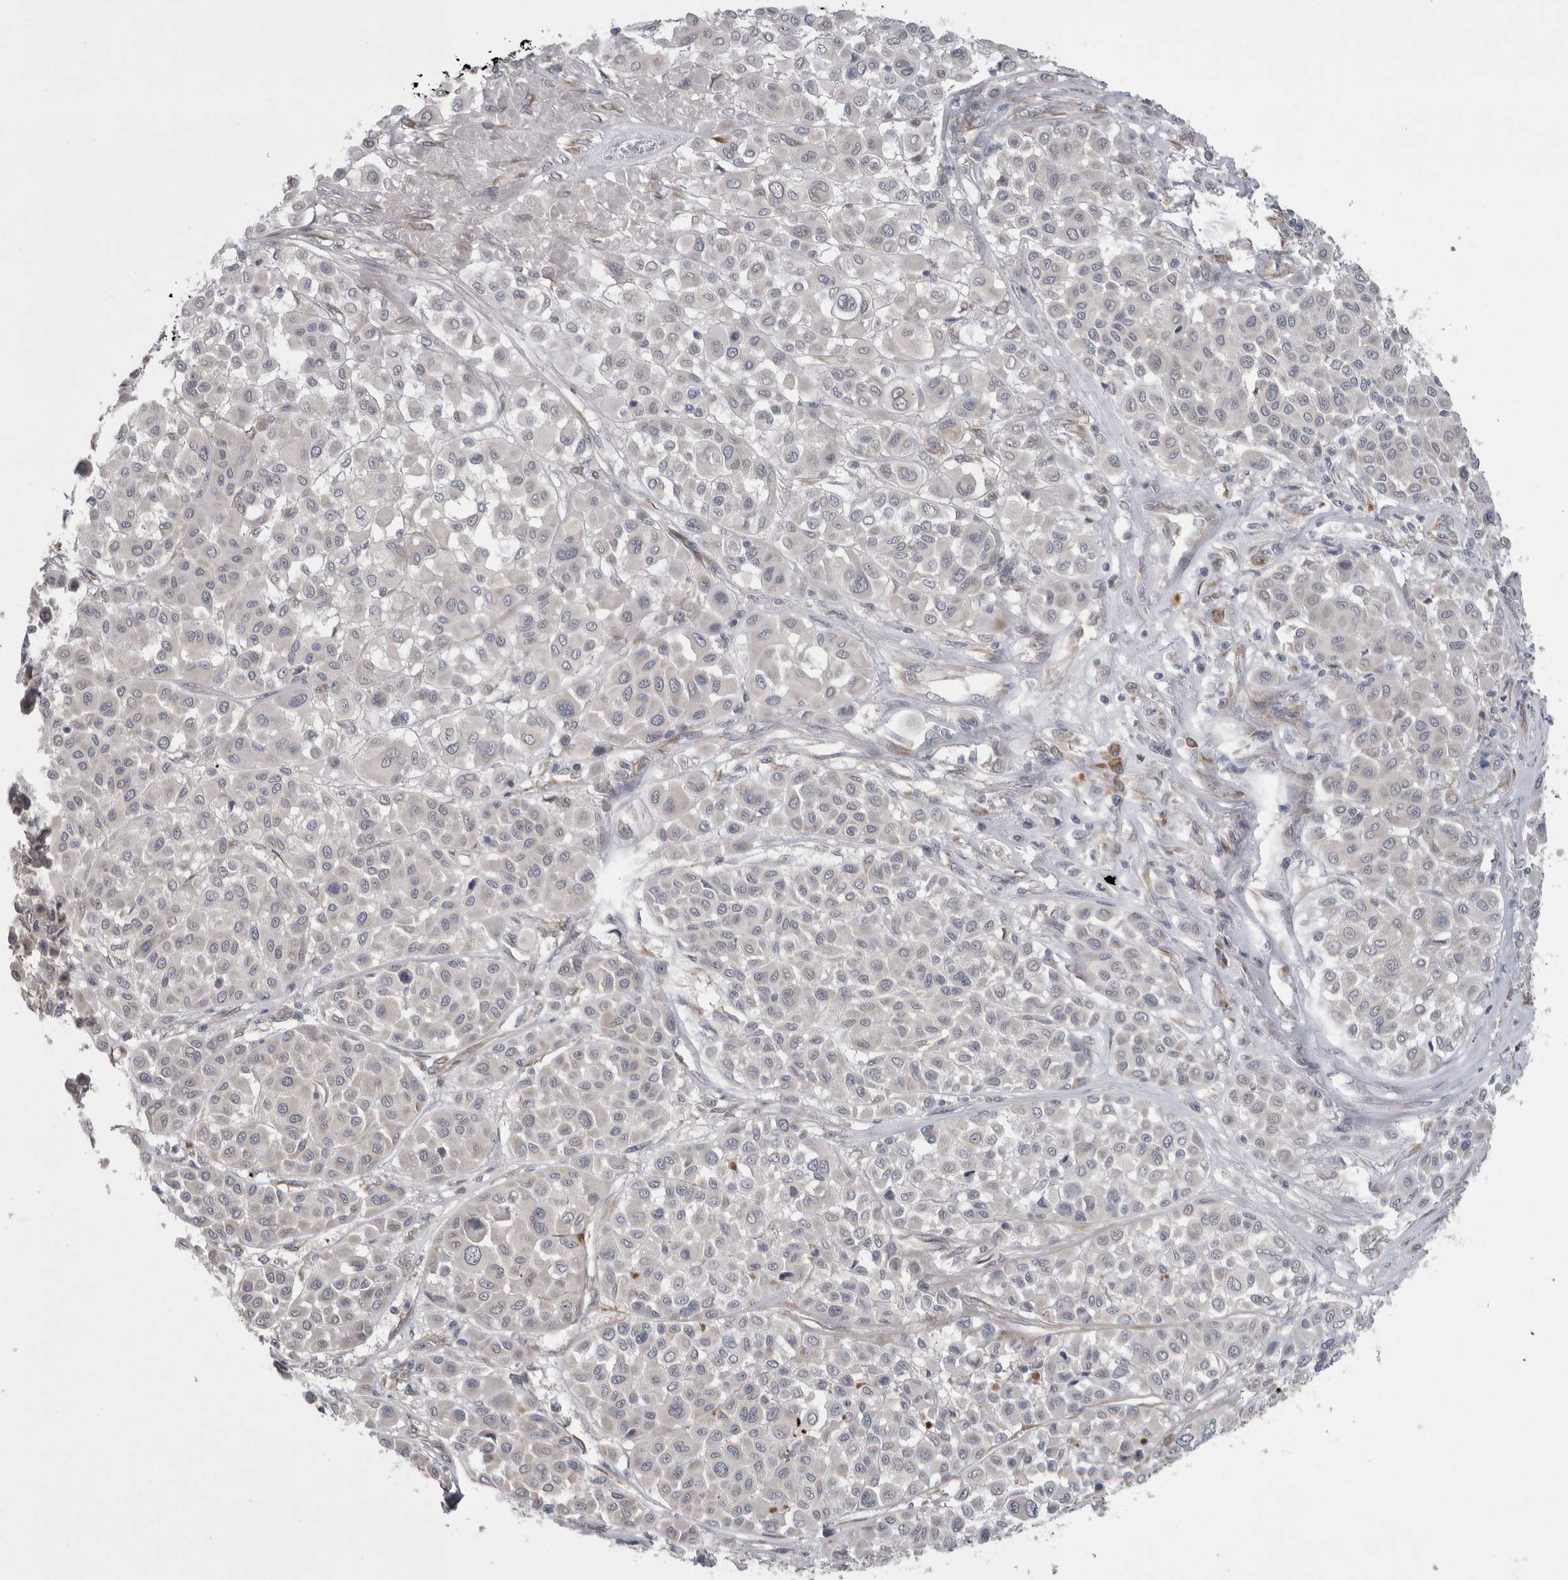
{"staining": {"intensity": "negative", "quantity": "none", "location": "none"}, "tissue": "melanoma", "cell_type": "Tumor cells", "image_type": "cancer", "snomed": [{"axis": "morphology", "description": "Malignant melanoma, Metastatic site"}, {"axis": "topography", "description": "Soft tissue"}], "caption": "The image shows no staining of tumor cells in melanoma.", "gene": "CUL2", "patient": {"sex": "male", "age": 41}}